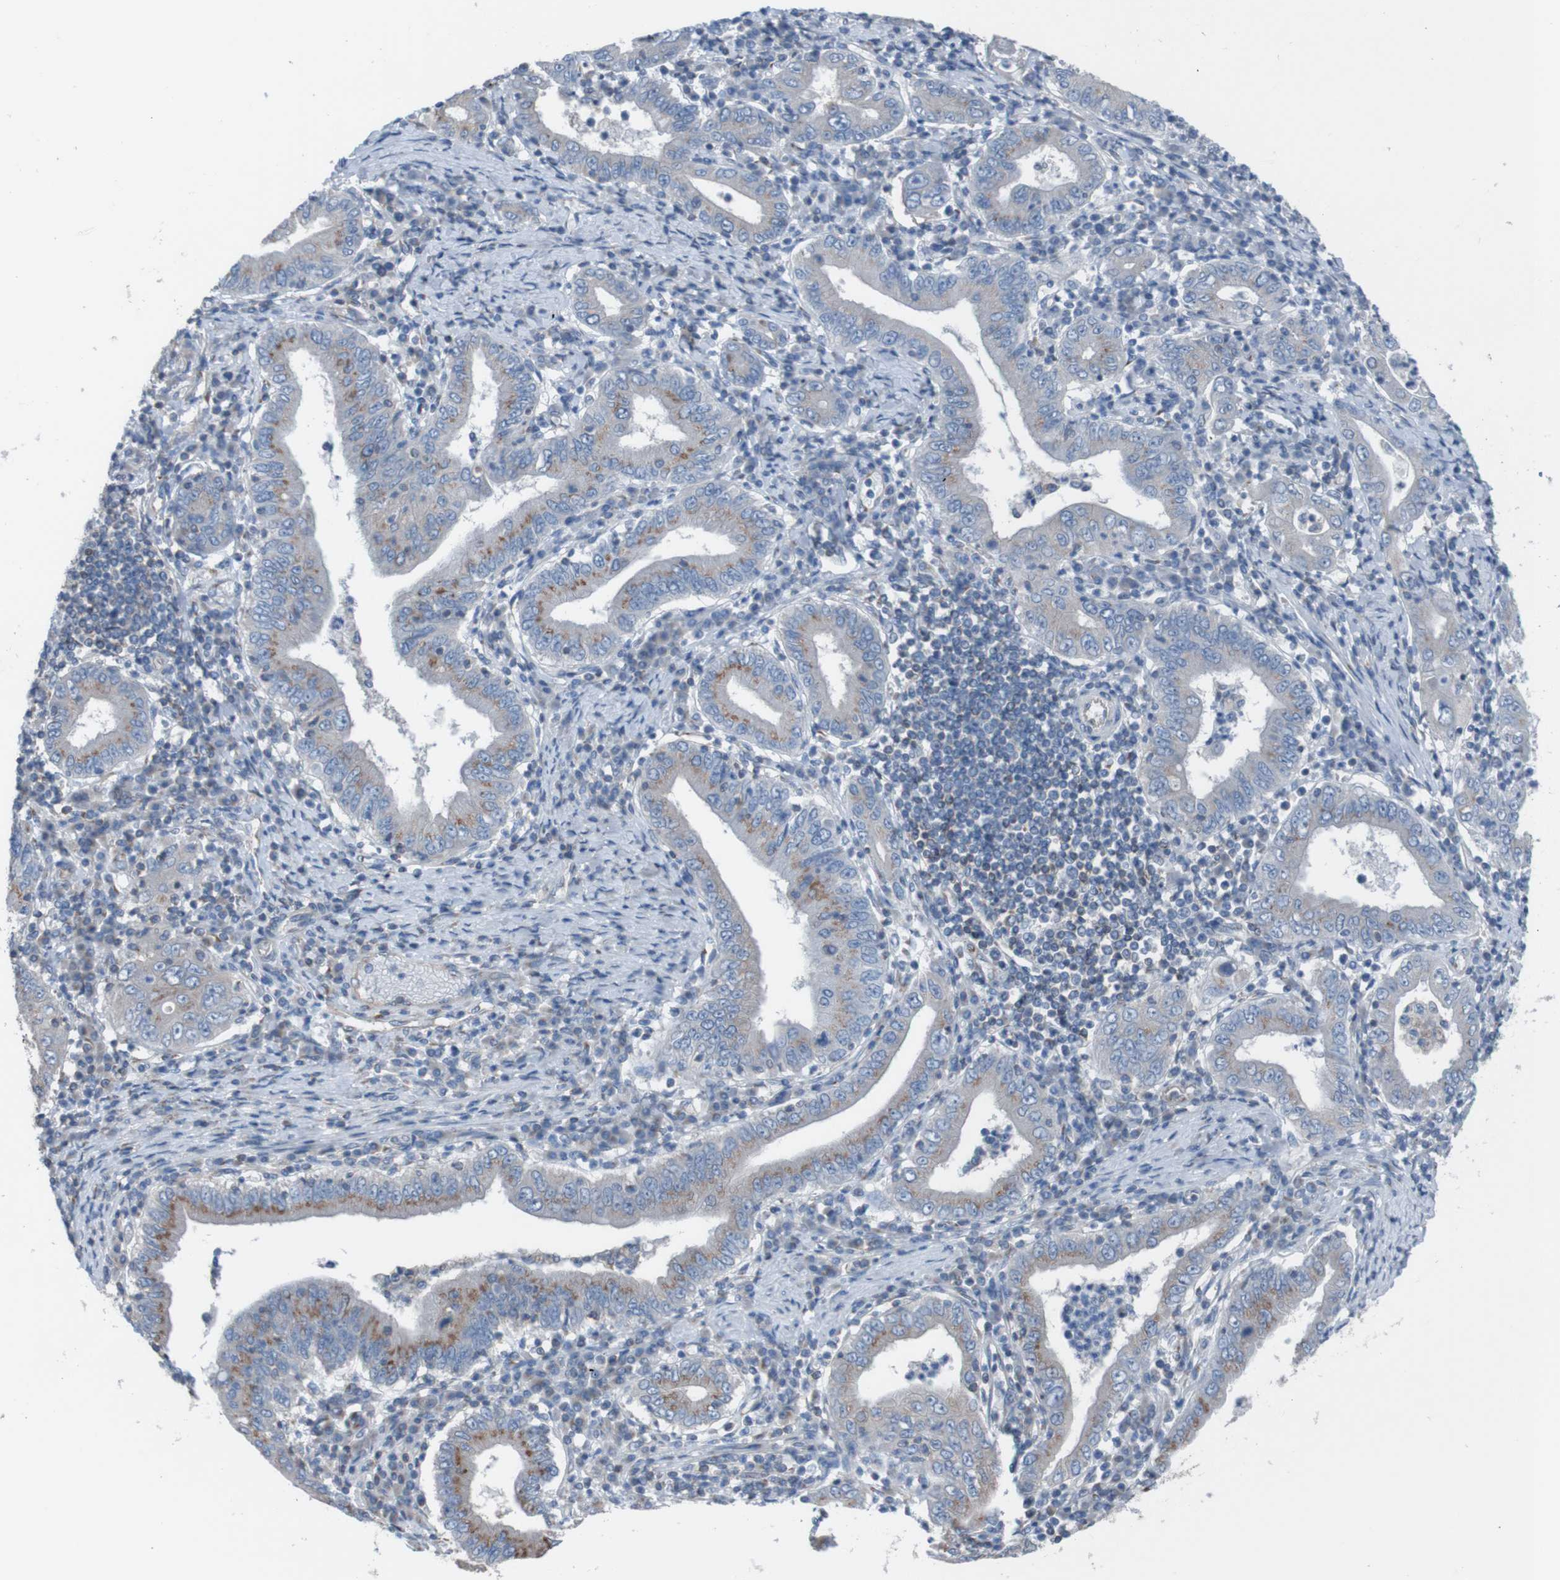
{"staining": {"intensity": "moderate", "quantity": "25%-75%", "location": "cytoplasmic/membranous"}, "tissue": "stomach cancer", "cell_type": "Tumor cells", "image_type": "cancer", "snomed": [{"axis": "morphology", "description": "Normal tissue, NOS"}, {"axis": "morphology", "description": "Adenocarcinoma, NOS"}, {"axis": "topography", "description": "Esophagus"}, {"axis": "topography", "description": "Stomach, upper"}, {"axis": "topography", "description": "Peripheral nerve tissue"}], "caption": "Stomach cancer stained for a protein (brown) demonstrates moderate cytoplasmic/membranous positive positivity in about 25%-75% of tumor cells.", "gene": "MINAR1", "patient": {"sex": "male", "age": 62}}